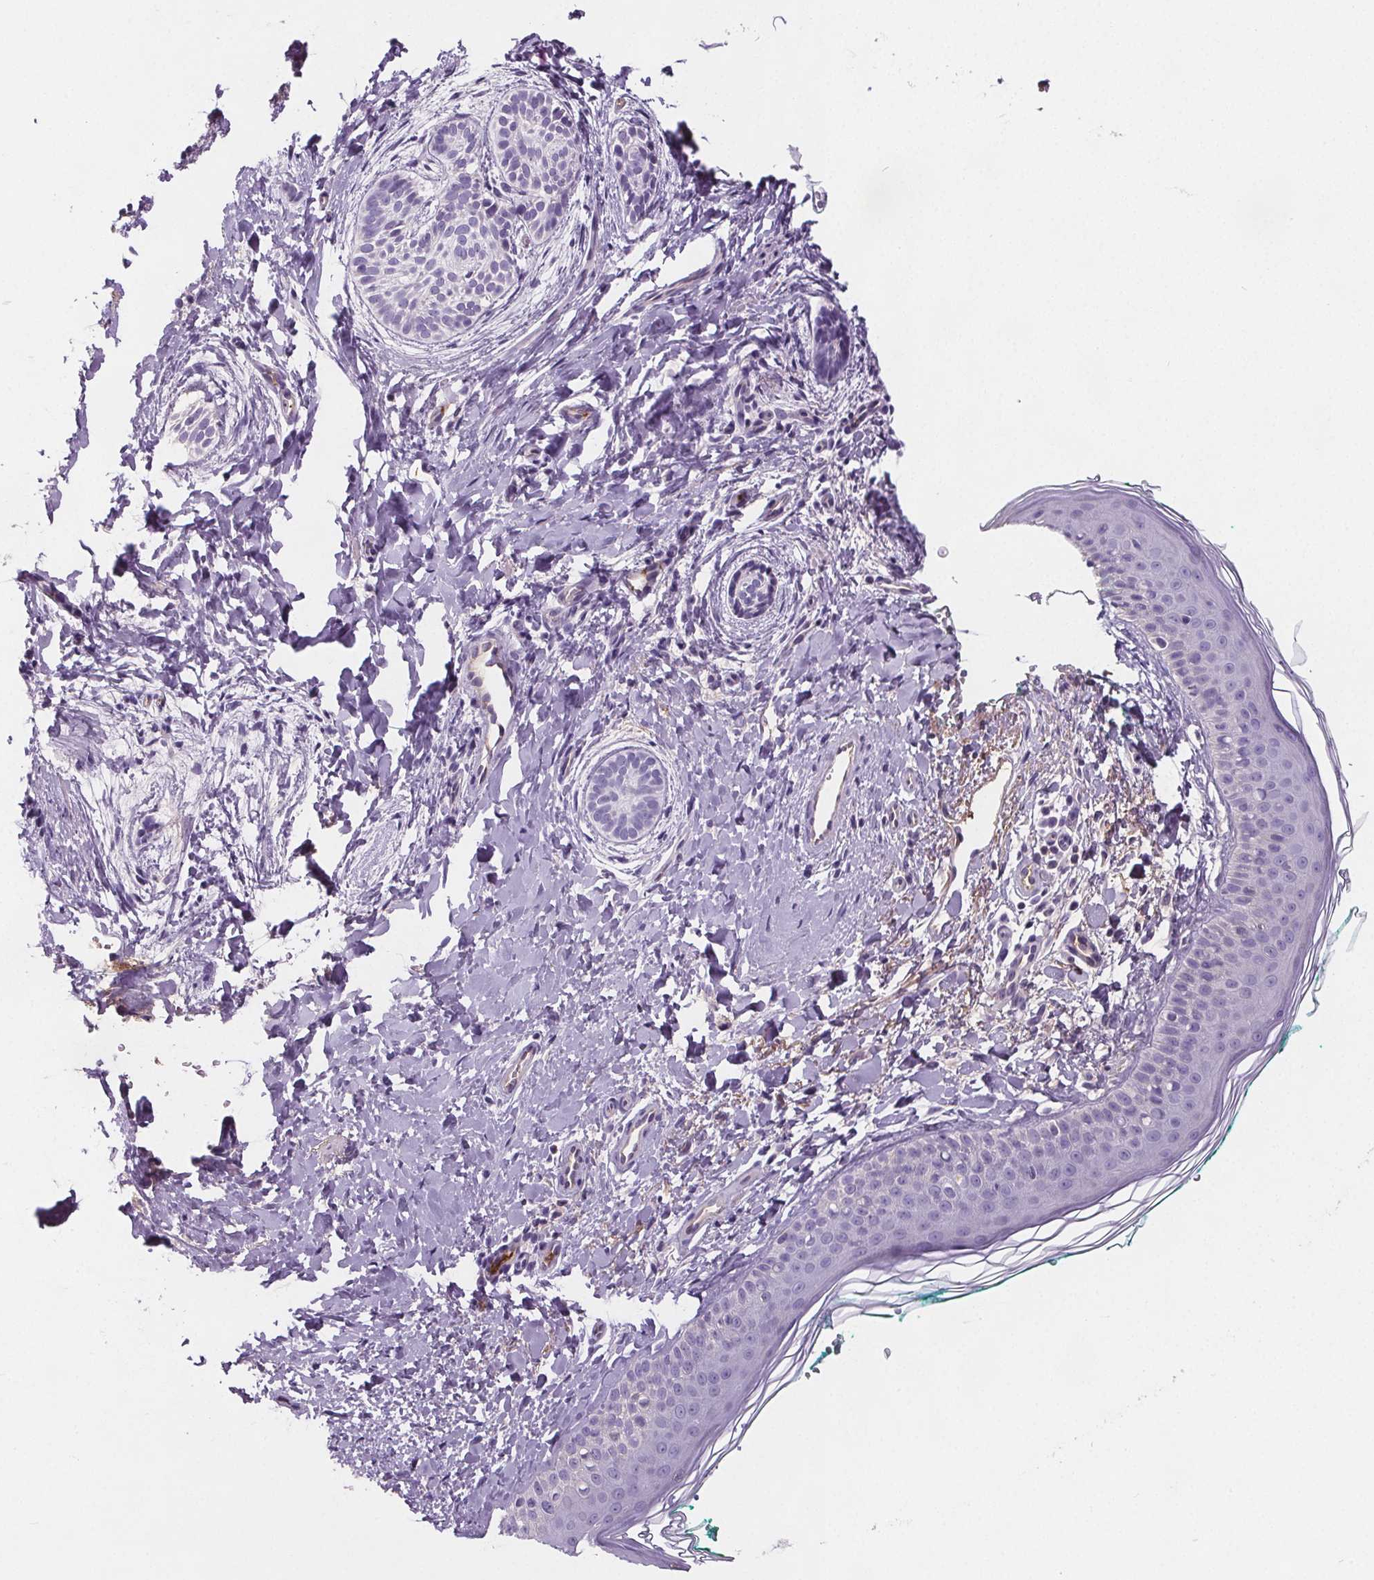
{"staining": {"intensity": "negative", "quantity": "none", "location": "none"}, "tissue": "skin cancer", "cell_type": "Tumor cells", "image_type": "cancer", "snomed": [{"axis": "morphology", "description": "Basal cell carcinoma"}, {"axis": "topography", "description": "Skin"}], "caption": "Immunohistochemistry of human skin cancer (basal cell carcinoma) displays no positivity in tumor cells.", "gene": "CD5L", "patient": {"sex": "male", "age": 63}}